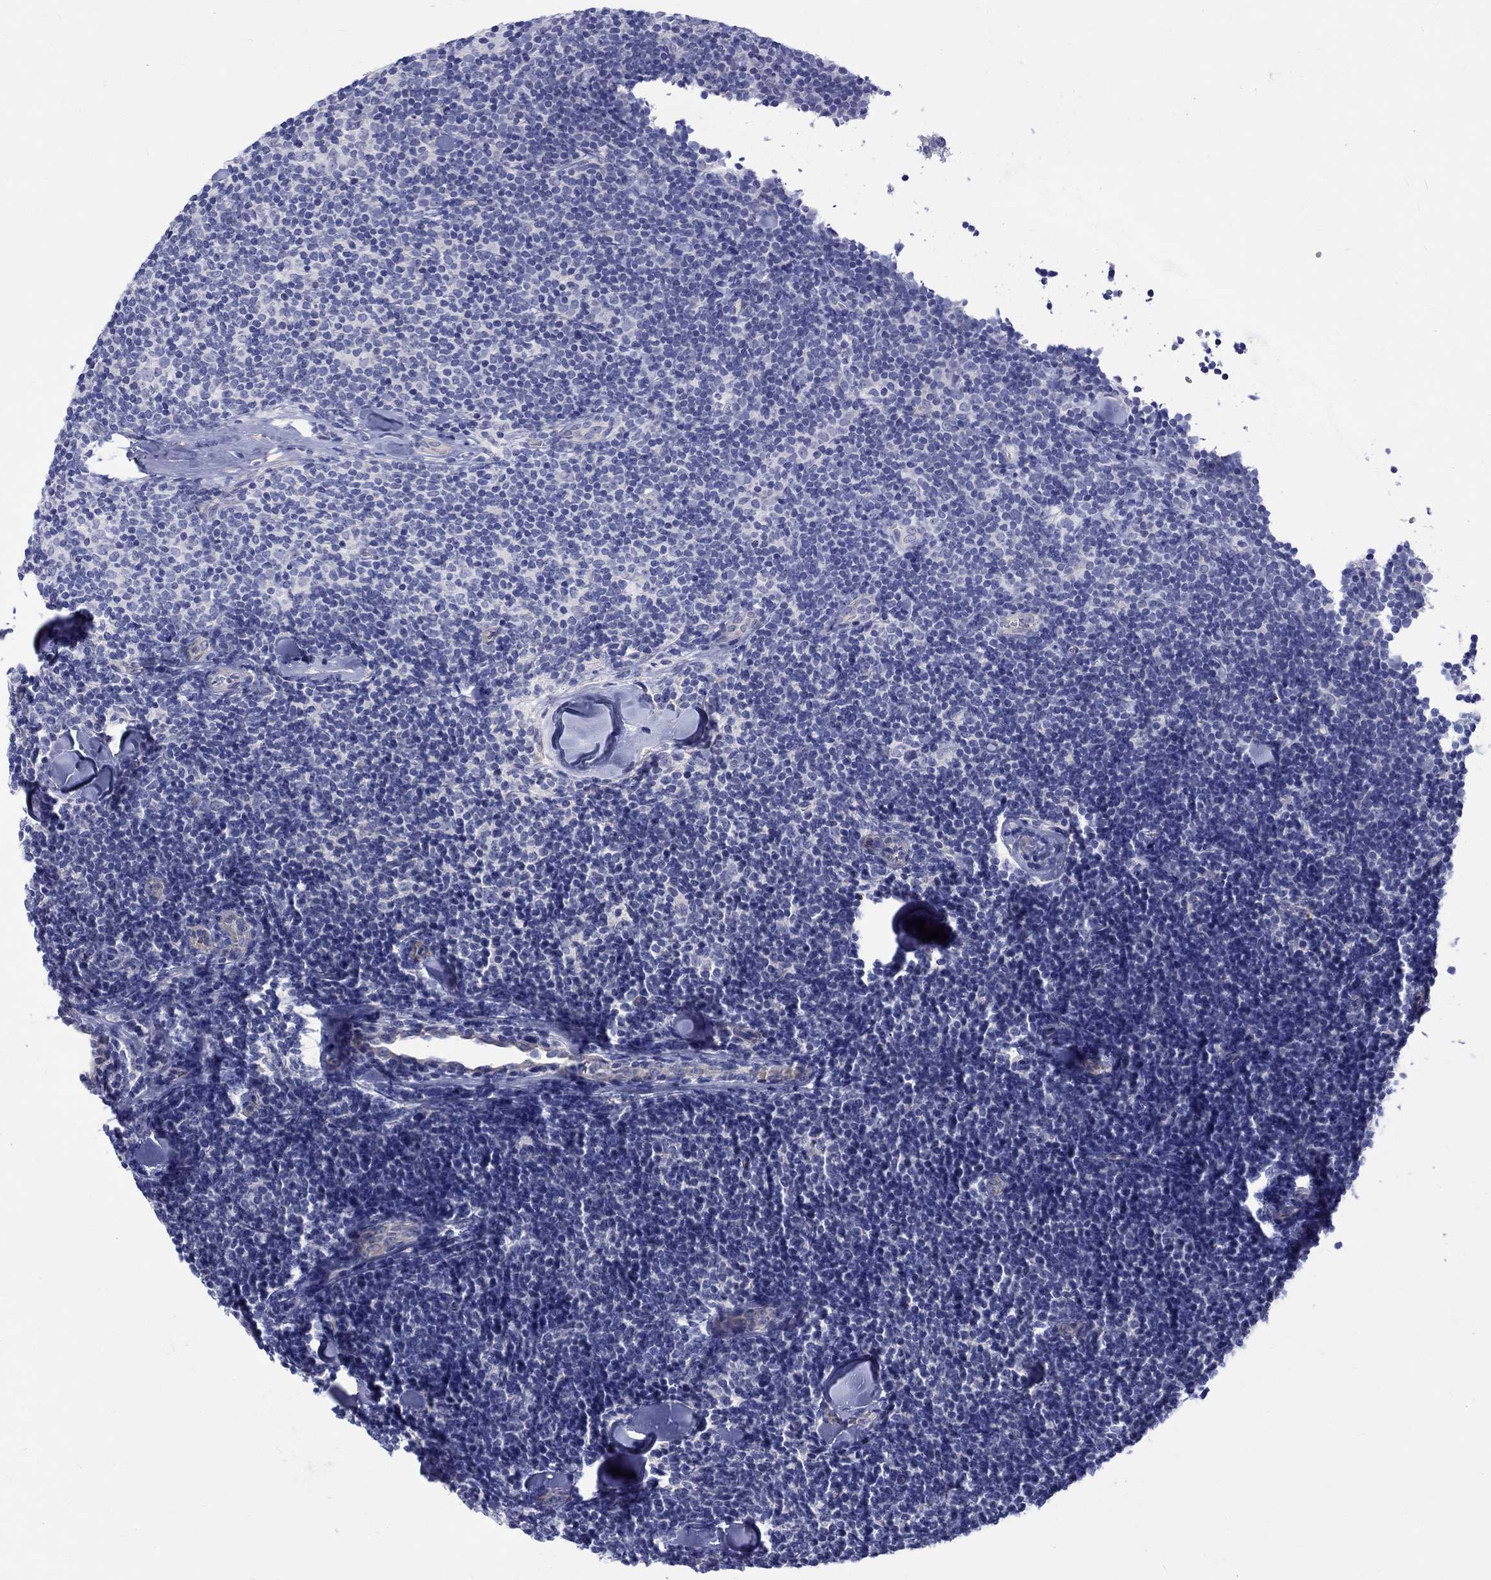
{"staining": {"intensity": "negative", "quantity": "none", "location": "none"}, "tissue": "lymphoma", "cell_type": "Tumor cells", "image_type": "cancer", "snomed": [{"axis": "morphology", "description": "Malignant lymphoma, non-Hodgkin's type, Low grade"}, {"axis": "topography", "description": "Lymph node"}], "caption": "There is no significant staining in tumor cells of malignant lymphoma, non-Hodgkin's type (low-grade). (DAB immunohistochemistry (IHC), high magnification).", "gene": "SH2D7", "patient": {"sex": "female", "age": 56}}